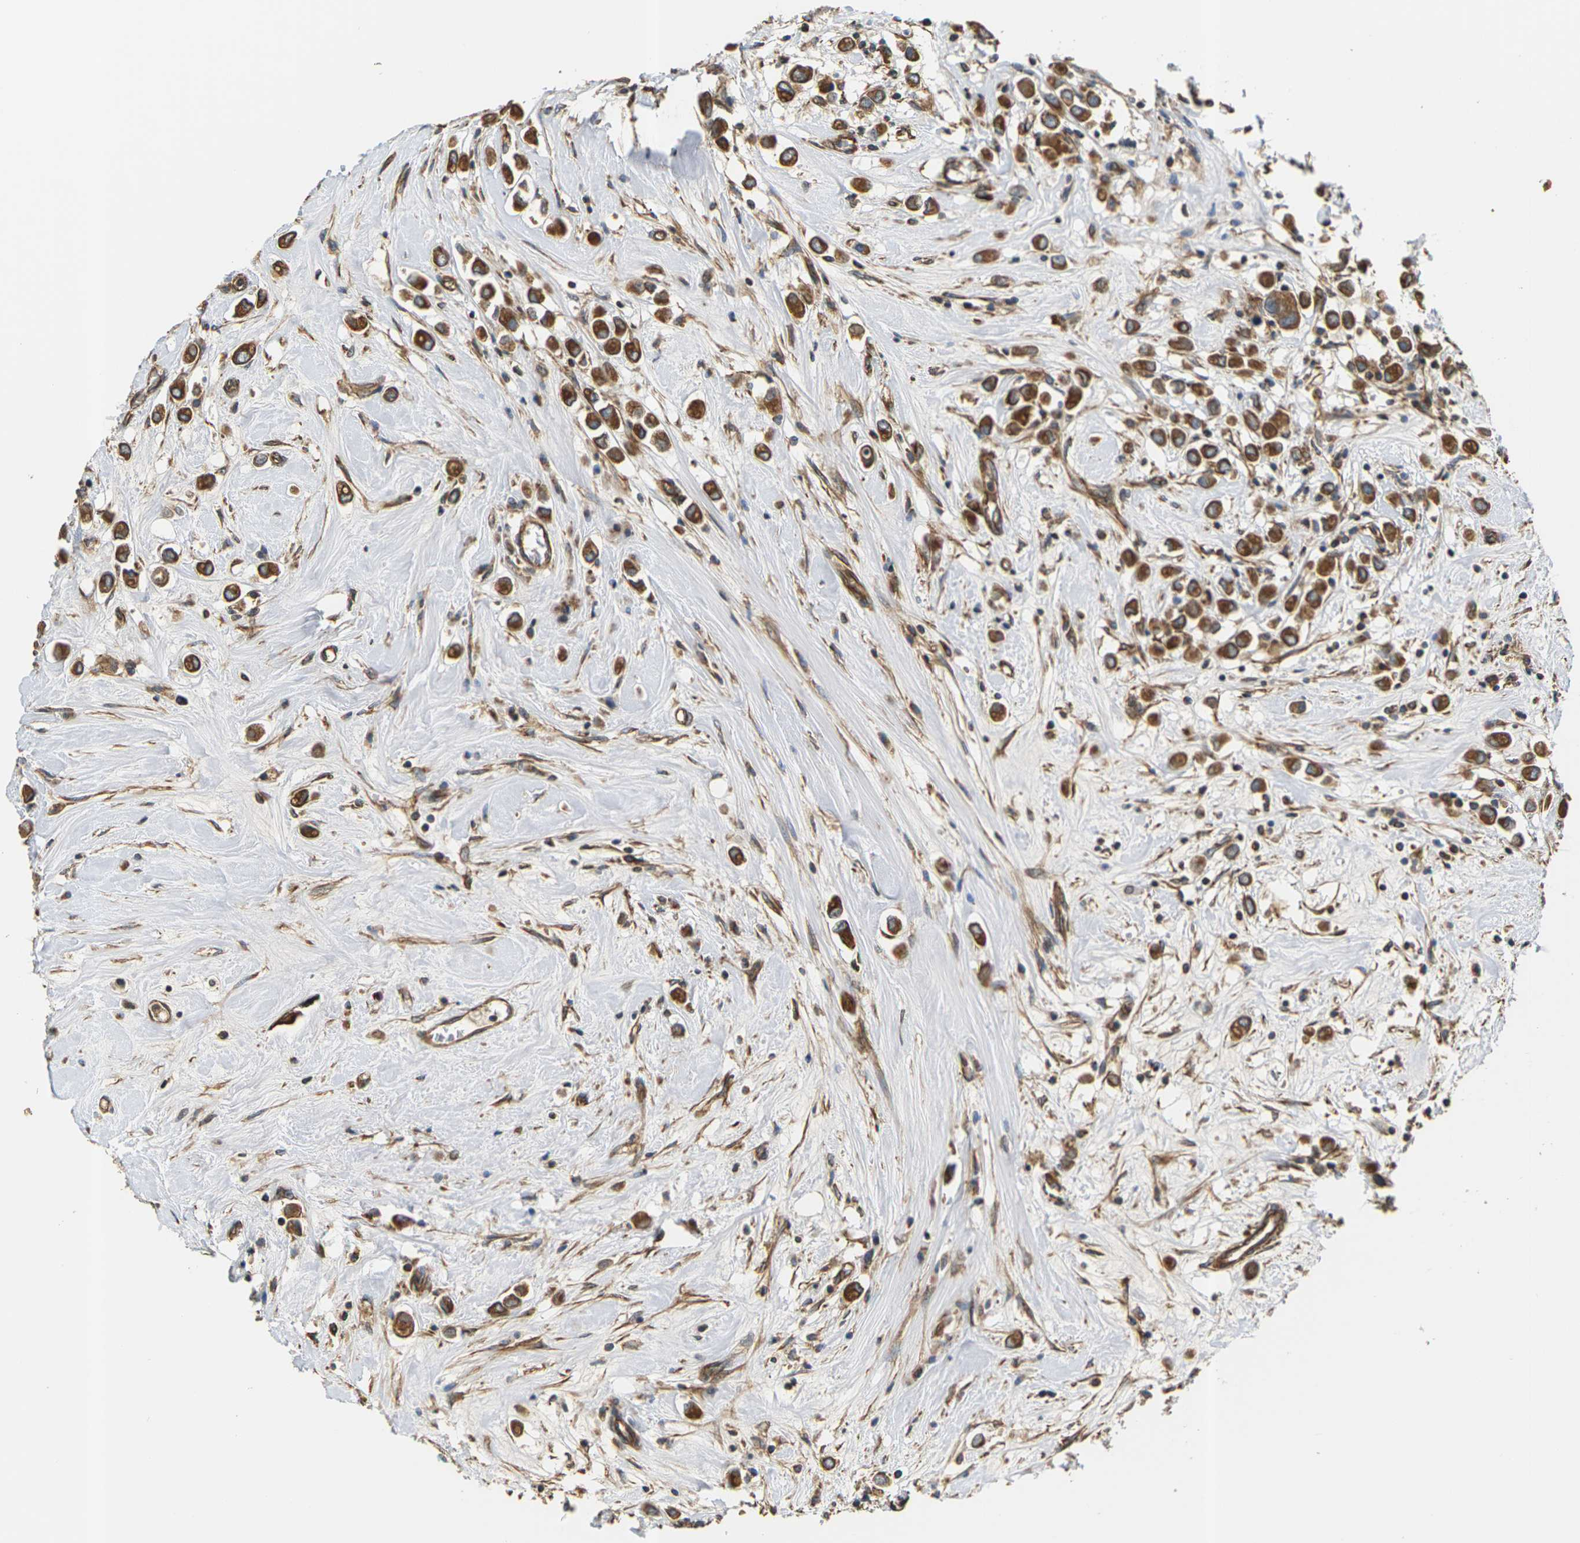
{"staining": {"intensity": "strong", "quantity": ">75%", "location": "cytoplasmic/membranous"}, "tissue": "breast cancer", "cell_type": "Tumor cells", "image_type": "cancer", "snomed": [{"axis": "morphology", "description": "Duct carcinoma"}, {"axis": "topography", "description": "Breast"}], "caption": "DAB (3,3'-diaminobenzidine) immunohistochemical staining of human breast cancer (invasive ductal carcinoma) reveals strong cytoplasmic/membranous protein positivity in approximately >75% of tumor cells.", "gene": "PCDHB4", "patient": {"sex": "female", "age": 61}}